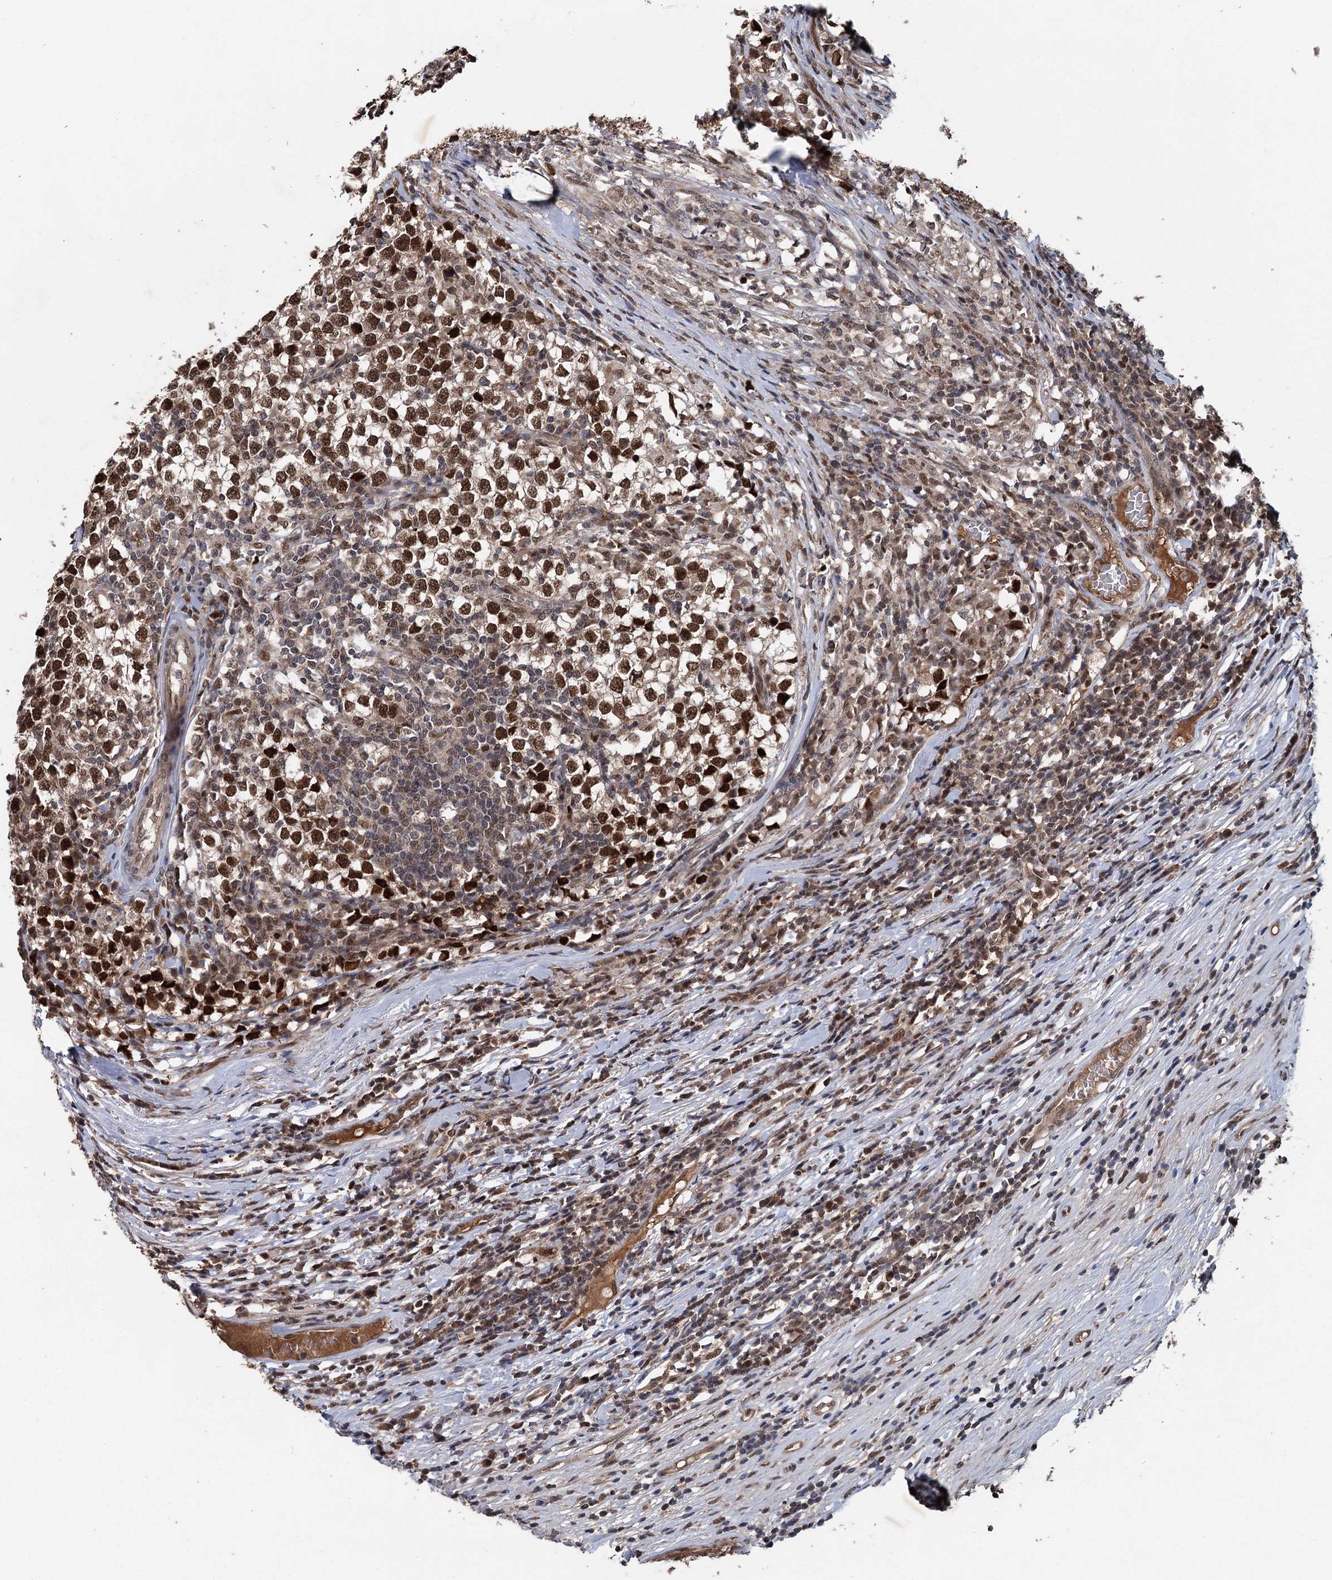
{"staining": {"intensity": "strong", "quantity": ">75%", "location": "nuclear"}, "tissue": "testis cancer", "cell_type": "Tumor cells", "image_type": "cancer", "snomed": [{"axis": "morphology", "description": "Seminoma, NOS"}, {"axis": "topography", "description": "Testis"}], "caption": "Seminoma (testis) stained with a brown dye displays strong nuclear positive expression in about >75% of tumor cells.", "gene": "MYG1", "patient": {"sex": "male", "age": 65}}